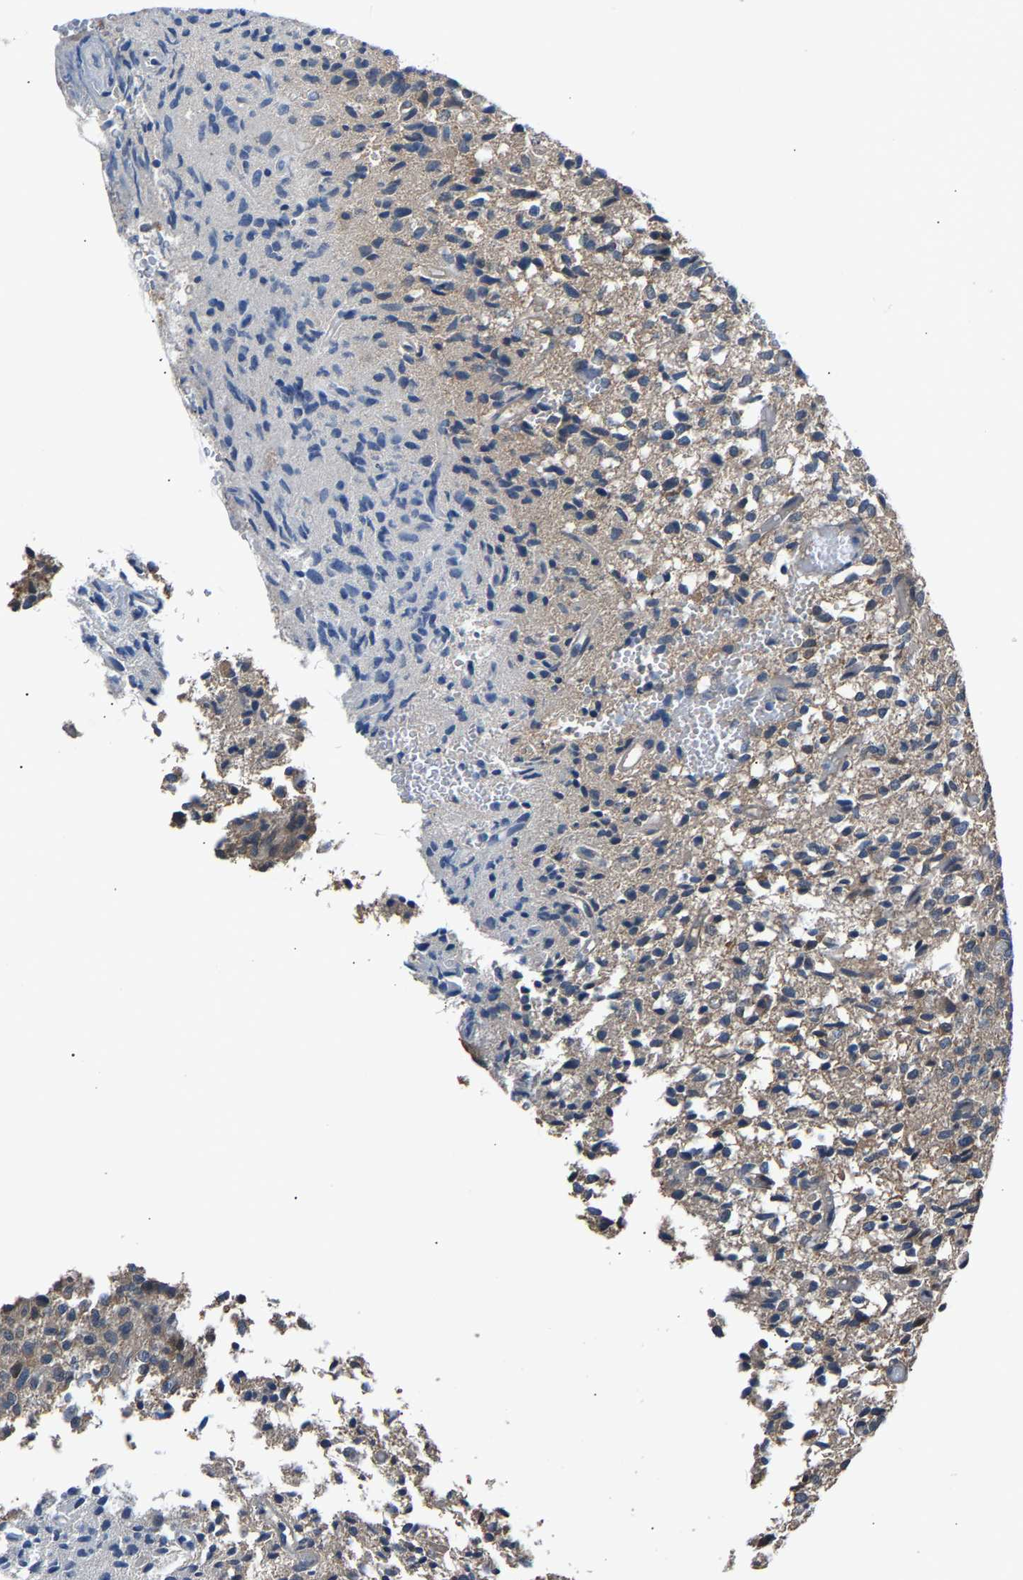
{"staining": {"intensity": "moderate", "quantity": "<25%", "location": "cytoplasmic/membranous"}, "tissue": "glioma", "cell_type": "Tumor cells", "image_type": "cancer", "snomed": [{"axis": "morphology", "description": "Glioma, malignant, High grade"}, {"axis": "topography", "description": "Brain"}], "caption": "Glioma stained with immunohistochemistry (IHC) reveals moderate cytoplasmic/membranous expression in approximately <25% of tumor cells.", "gene": "ABCC9", "patient": {"sex": "male", "age": 71}}